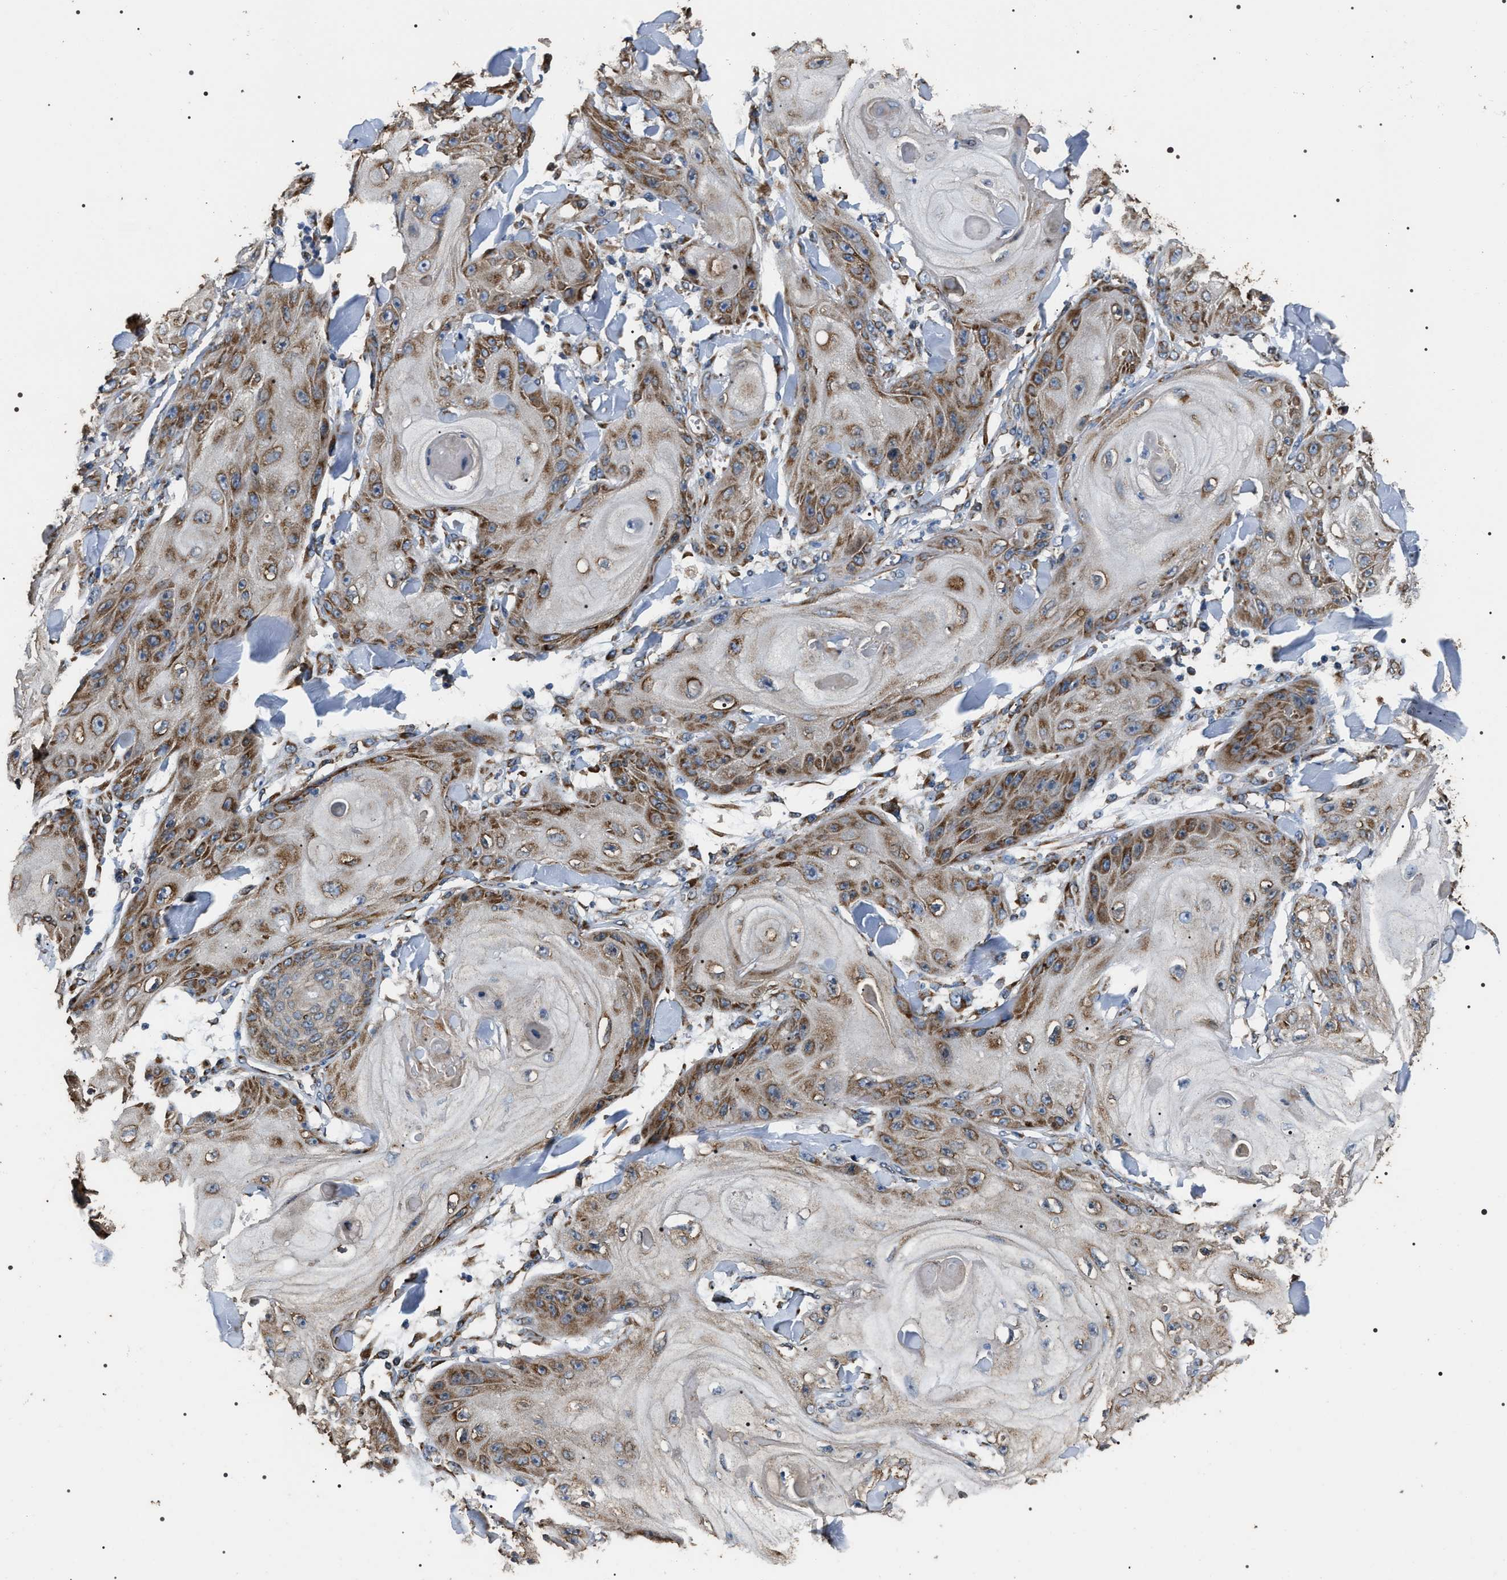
{"staining": {"intensity": "moderate", "quantity": ">75%", "location": "cytoplasmic/membranous"}, "tissue": "skin cancer", "cell_type": "Tumor cells", "image_type": "cancer", "snomed": [{"axis": "morphology", "description": "Squamous cell carcinoma, NOS"}, {"axis": "topography", "description": "Skin"}], "caption": "Brown immunohistochemical staining in squamous cell carcinoma (skin) reveals moderate cytoplasmic/membranous staining in about >75% of tumor cells. The staining was performed using DAB to visualize the protein expression in brown, while the nuclei were stained in blue with hematoxylin (Magnification: 20x).", "gene": "KTN1", "patient": {"sex": "male", "age": 74}}